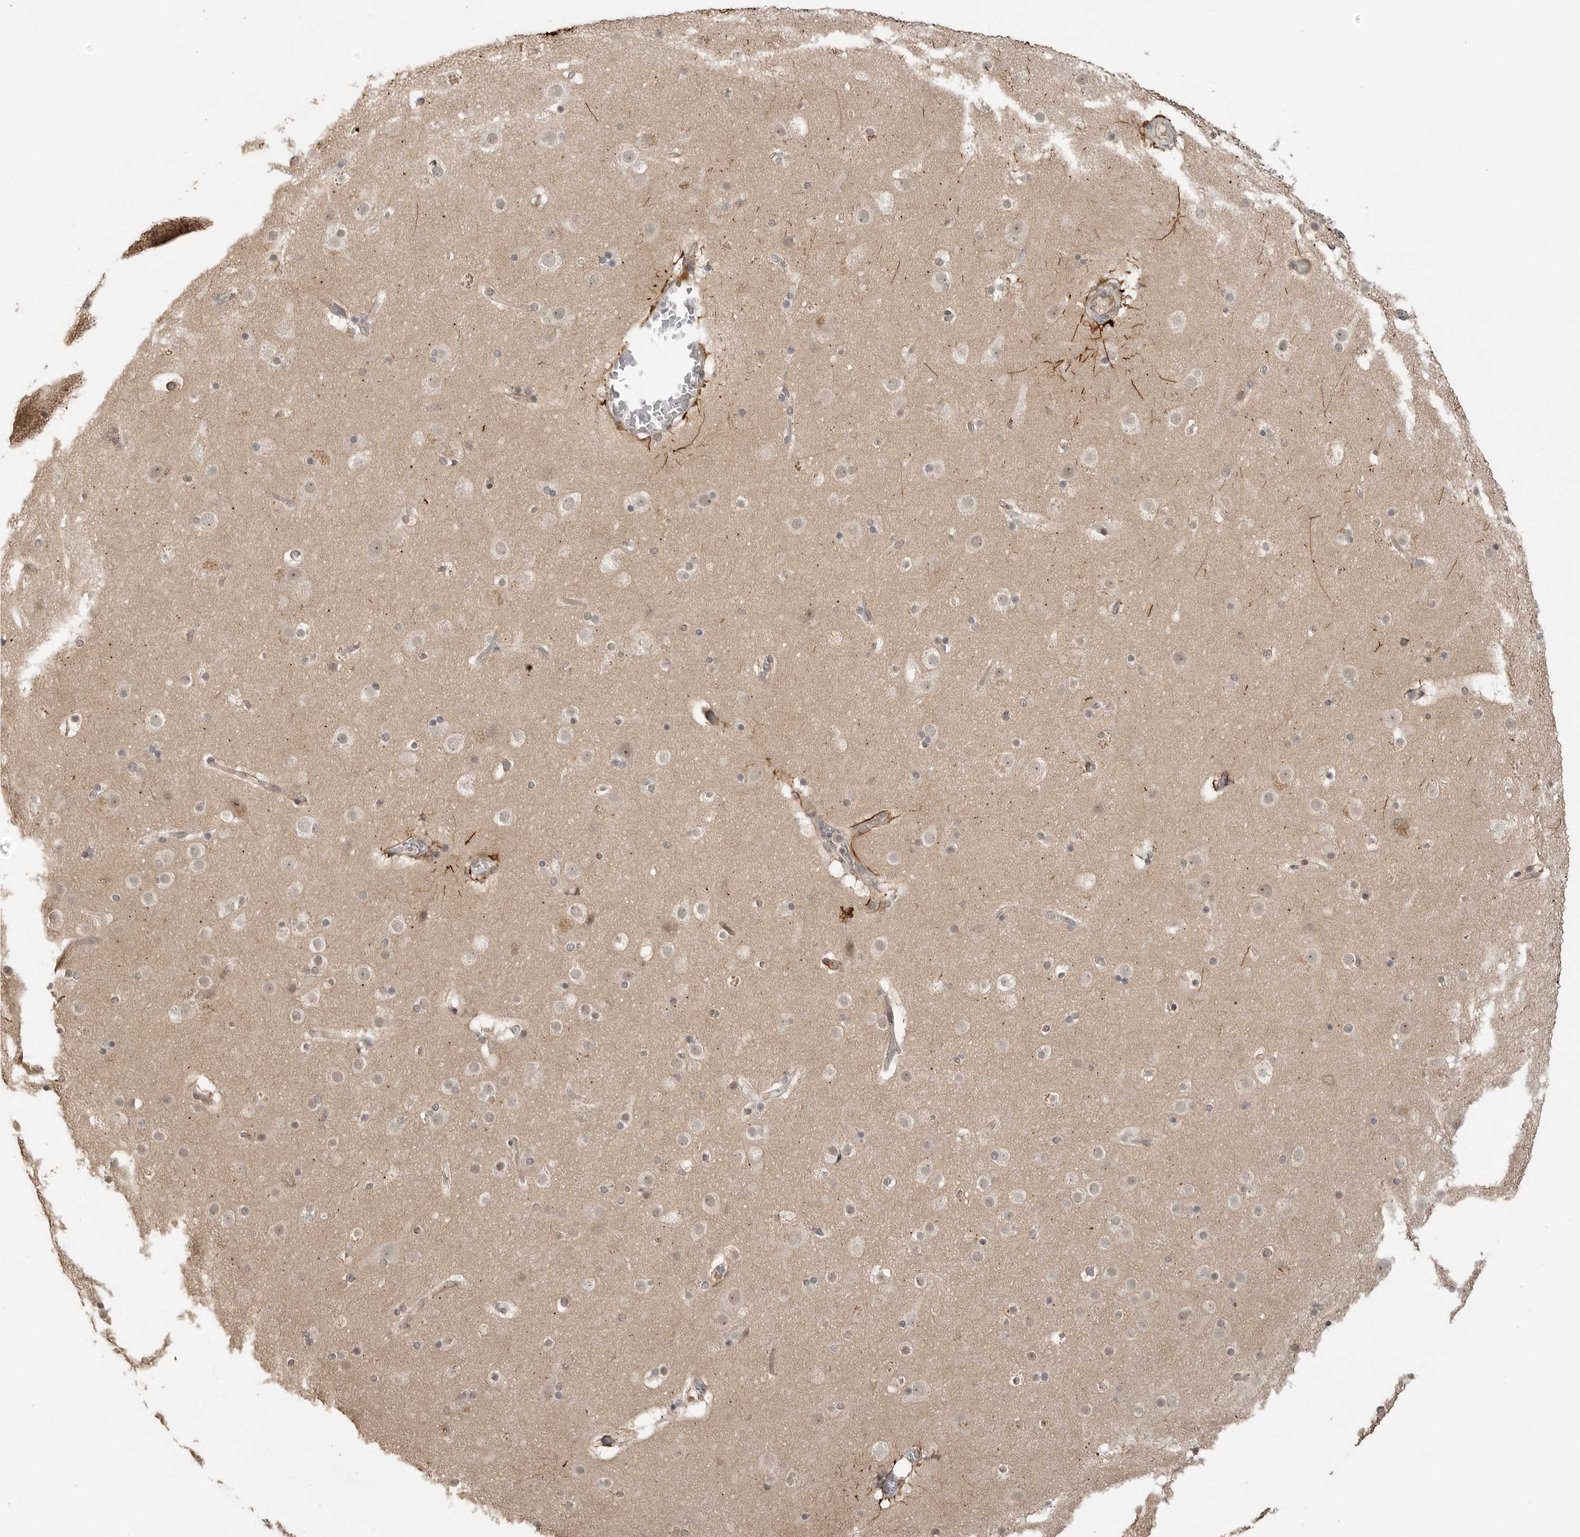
{"staining": {"intensity": "weak", "quantity": "25%-75%", "location": "cytoplasmic/membranous"}, "tissue": "cerebral cortex", "cell_type": "Endothelial cells", "image_type": "normal", "snomed": [{"axis": "morphology", "description": "Normal tissue, NOS"}, {"axis": "topography", "description": "Cerebral cortex"}], "caption": "Cerebral cortex stained with DAB IHC demonstrates low levels of weak cytoplasmic/membranous positivity in approximately 25%-75% of endothelial cells. (Brightfield microscopy of DAB IHC at high magnification).", "gene": "SMG8", "patient": {"sex": "male", "age": 57}}